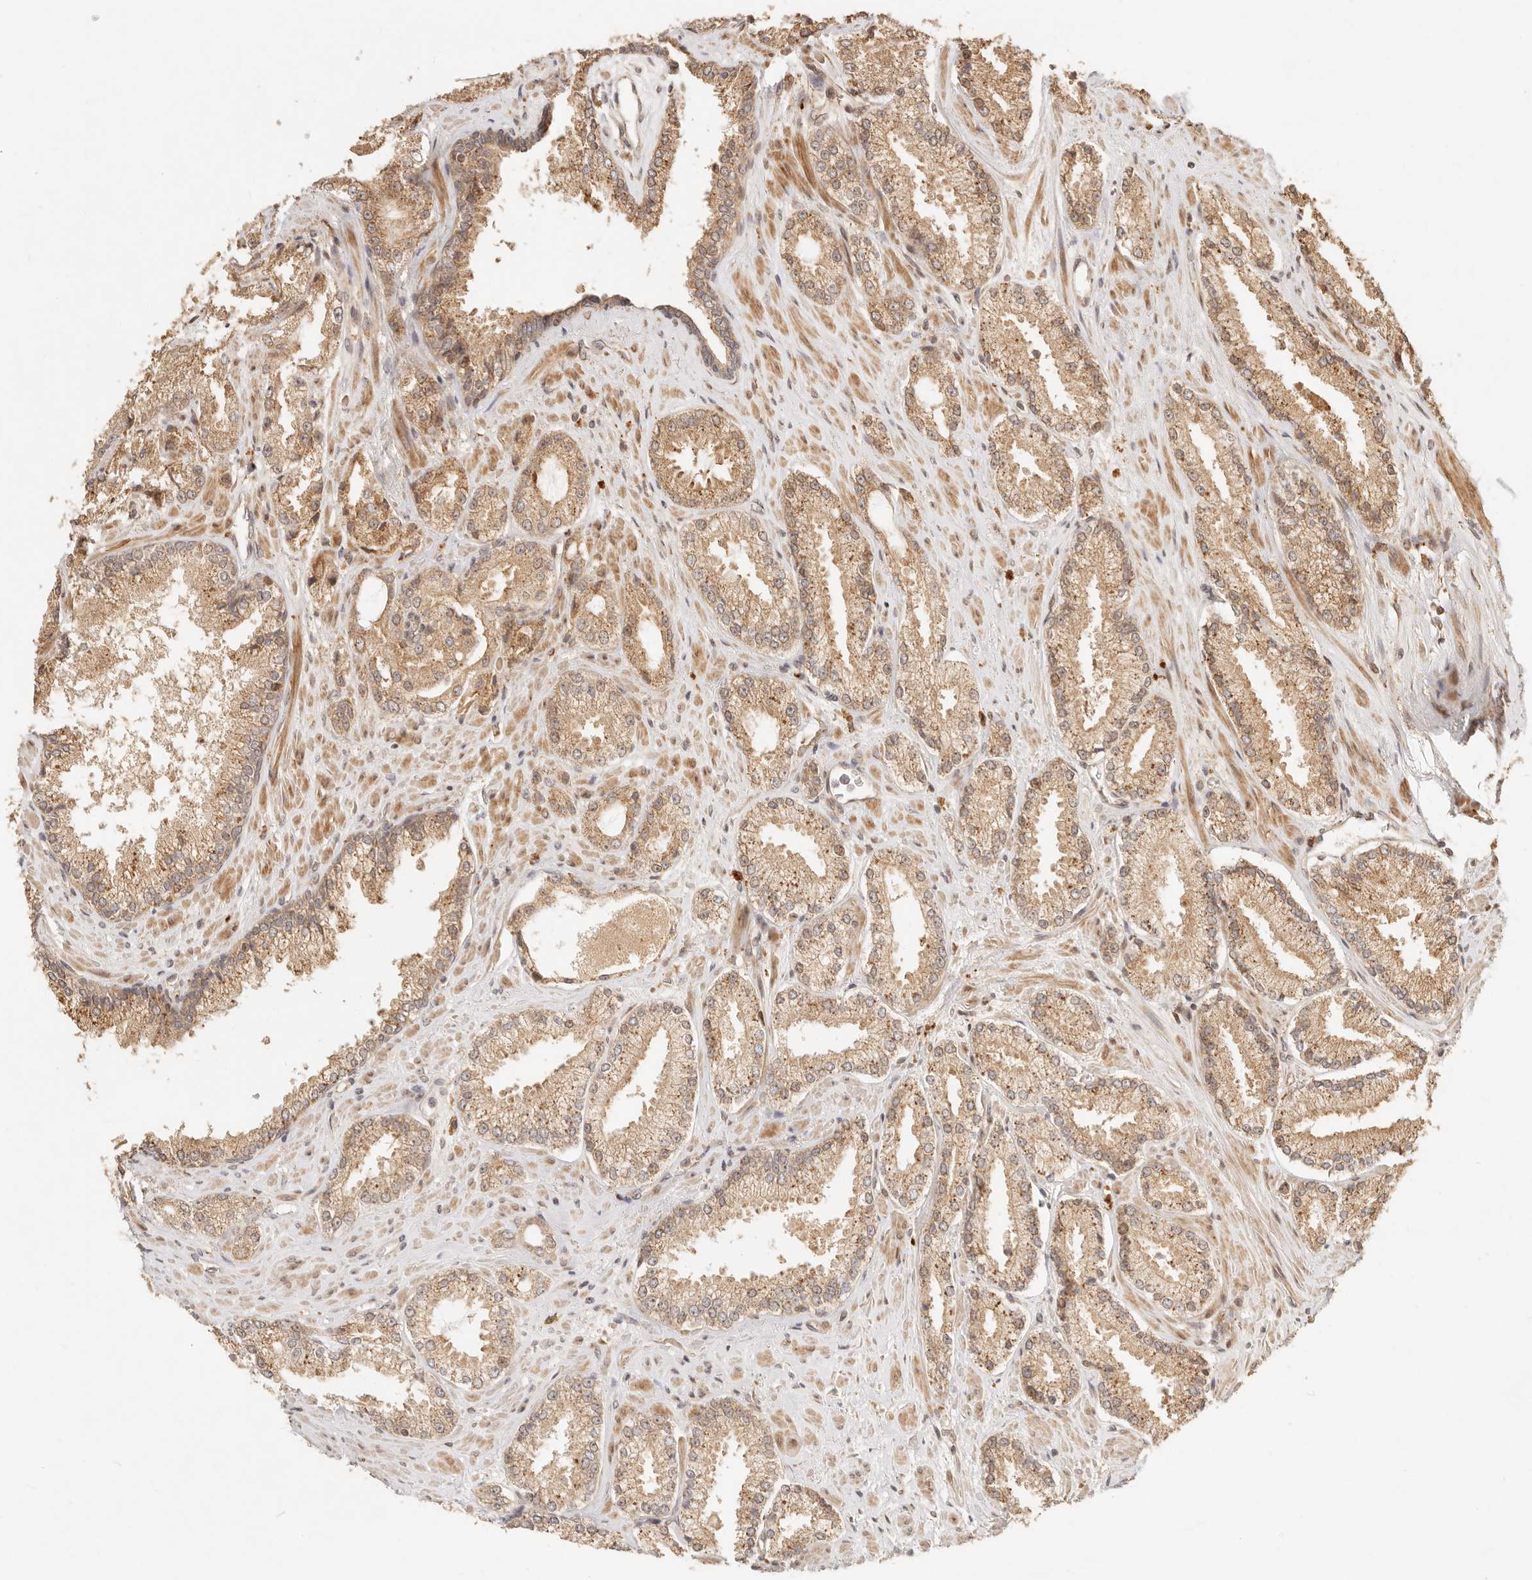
{"staining": {"intensity": "moderate", "quantity": ">75%", "location": "cytoplasmic/membranous"}, "tissue": "prostate cancer", "cell_type": "Tumor cells", "image_type": "cancer", "snomed": [{"axis": "morphology", "description": "Adenocarcinoma, High grade"}, {"axis": "topography", "description": "Prostate"}], "caption": "Immunohistochemistry (IHC) of adenocarcinoma (high-grade) (prostate) displays medium levels of moderate cytoplasmic/membranous expression in about >75% of tumor cells.", "gene": "TIMM17A", "patient": {"sex": "male", "age": 73}}